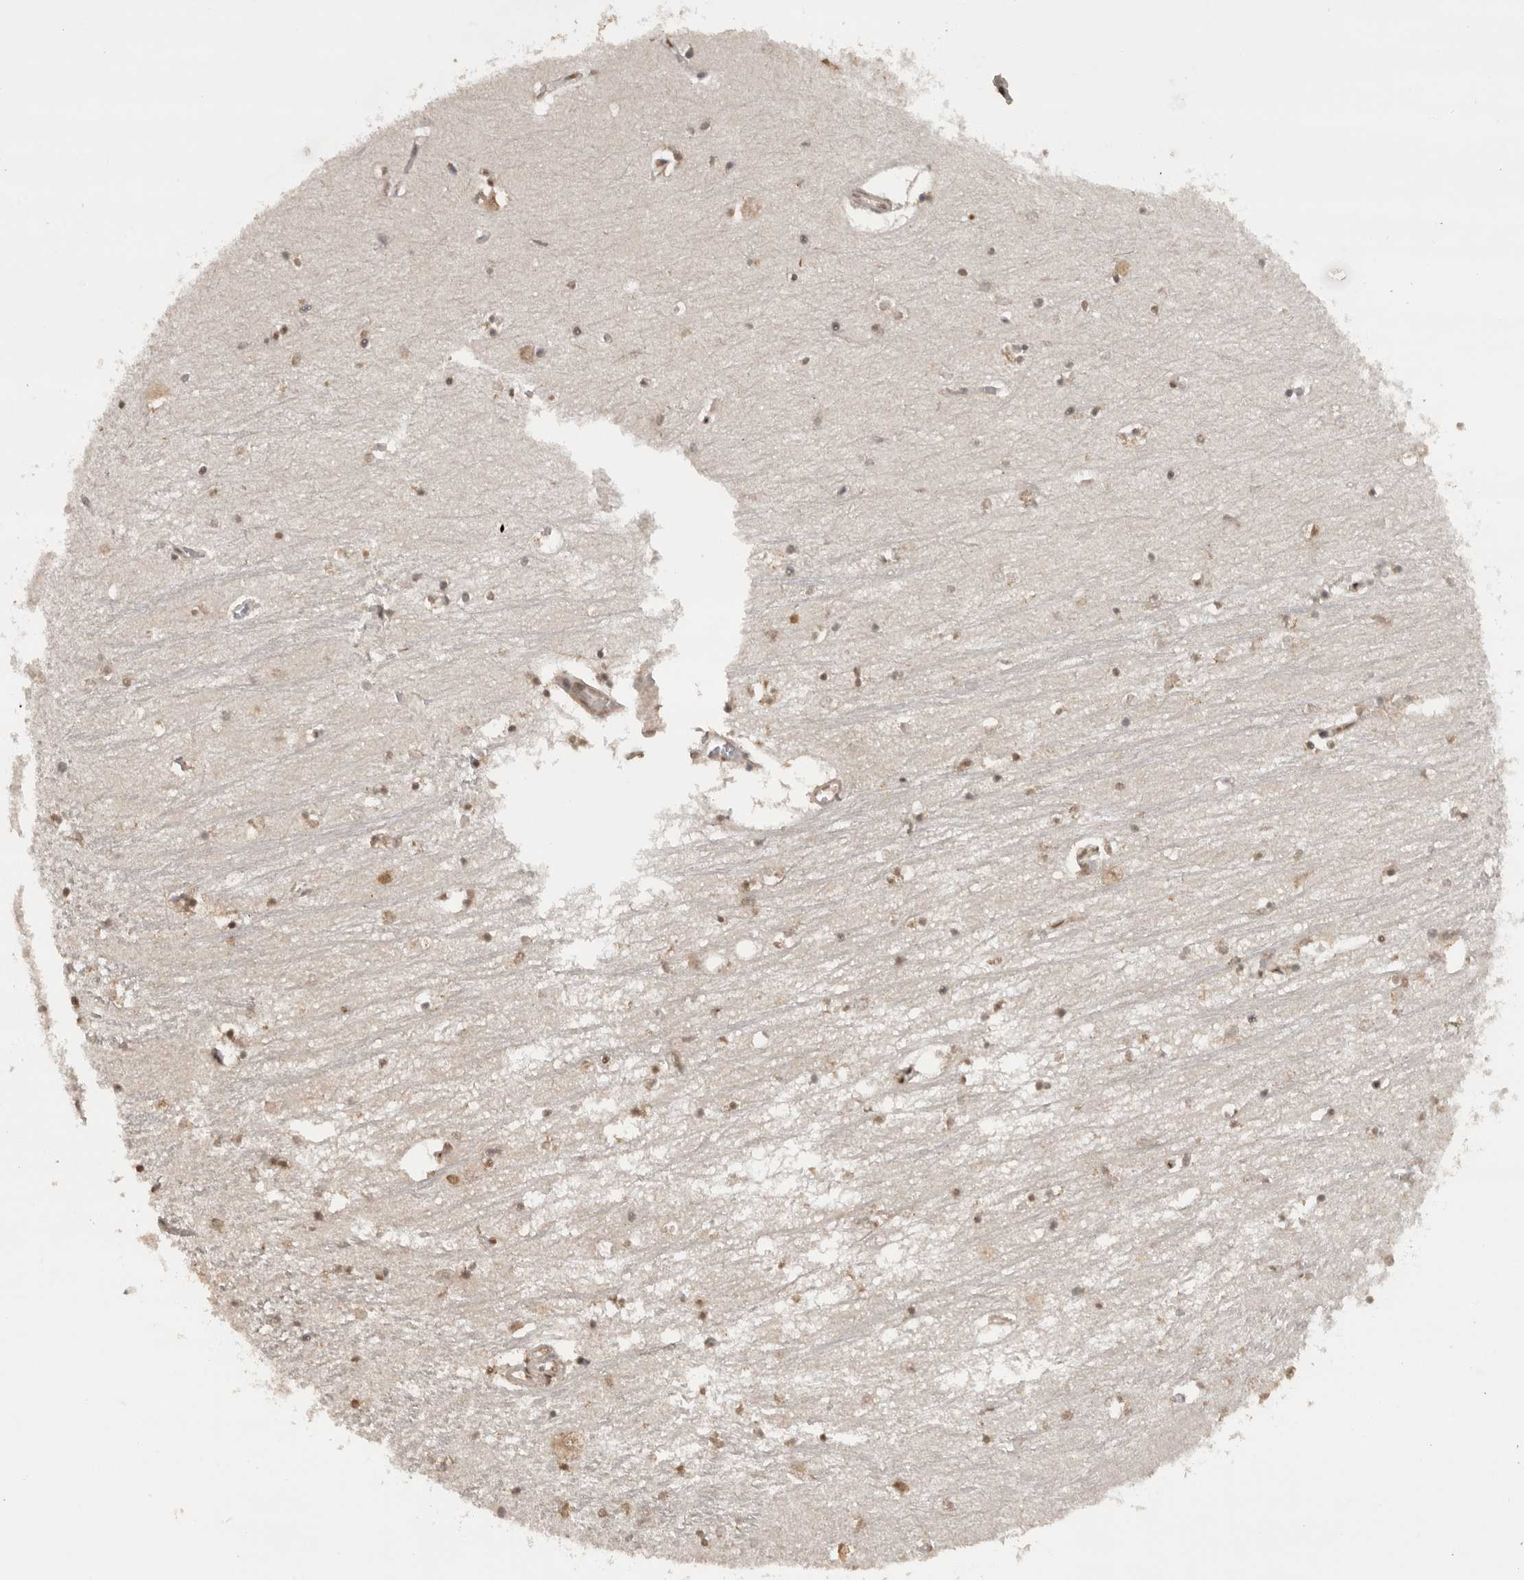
{"staining": {"intensity": "moderate", "quantity": "25%-75%", "location": "nuclear"}, "tissue": "hippocampus", "cell_type": "Glial cells", "image_type": "normal", "snomed": [{"axis": "morphology", "description": "Normal tissue, NOS"}, {"axis": "topography", "description": "Hippocampus"}], "caption": "Protein staining shows moderate nuclear expression in about 25%-75% of glial cells in unremarkable hippocampus. (DAB IHC with brightfield microscopy, high magnification).", "gene": "PPP1R10", "patient": {"sex": "male", "age": 70}}